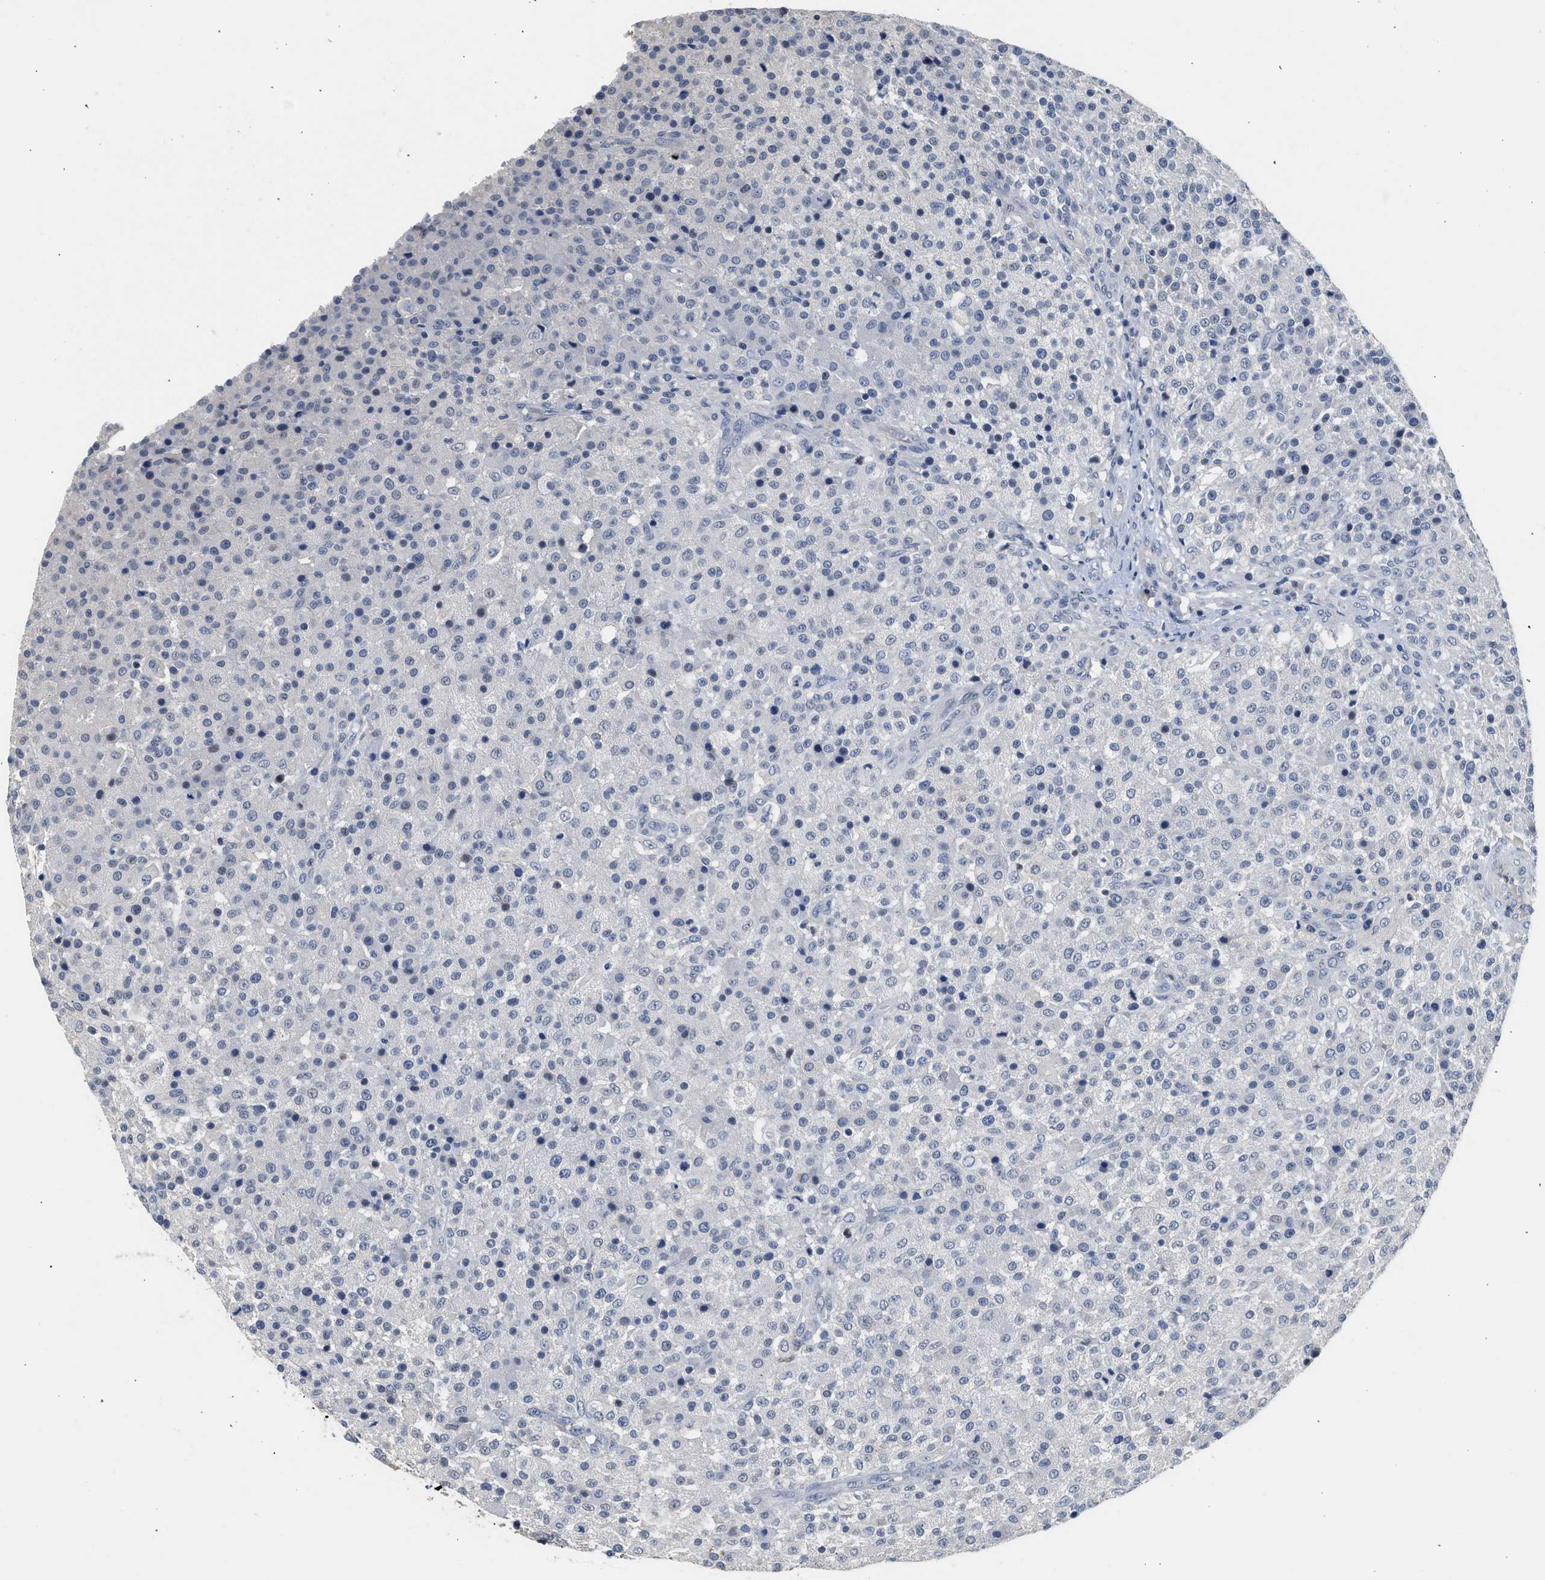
{"staining": {"intensity": "negative", "quantity": "none", "location": "none"}, "tissue": "testis cancer", "cell_type": "Tumor cells", "image_type": "cancer", "snomed": [{"axis": "morphology", "description": "Seminoma, NOS"}, {"axis": "topography", "description": "Testis"}], "caption": "A histopathology image of testis seminoma stained for a protein reveals no brown staining in tumor cells.", "gene": "CSF3R", "patient": {"sex": "male", "age": 59}}